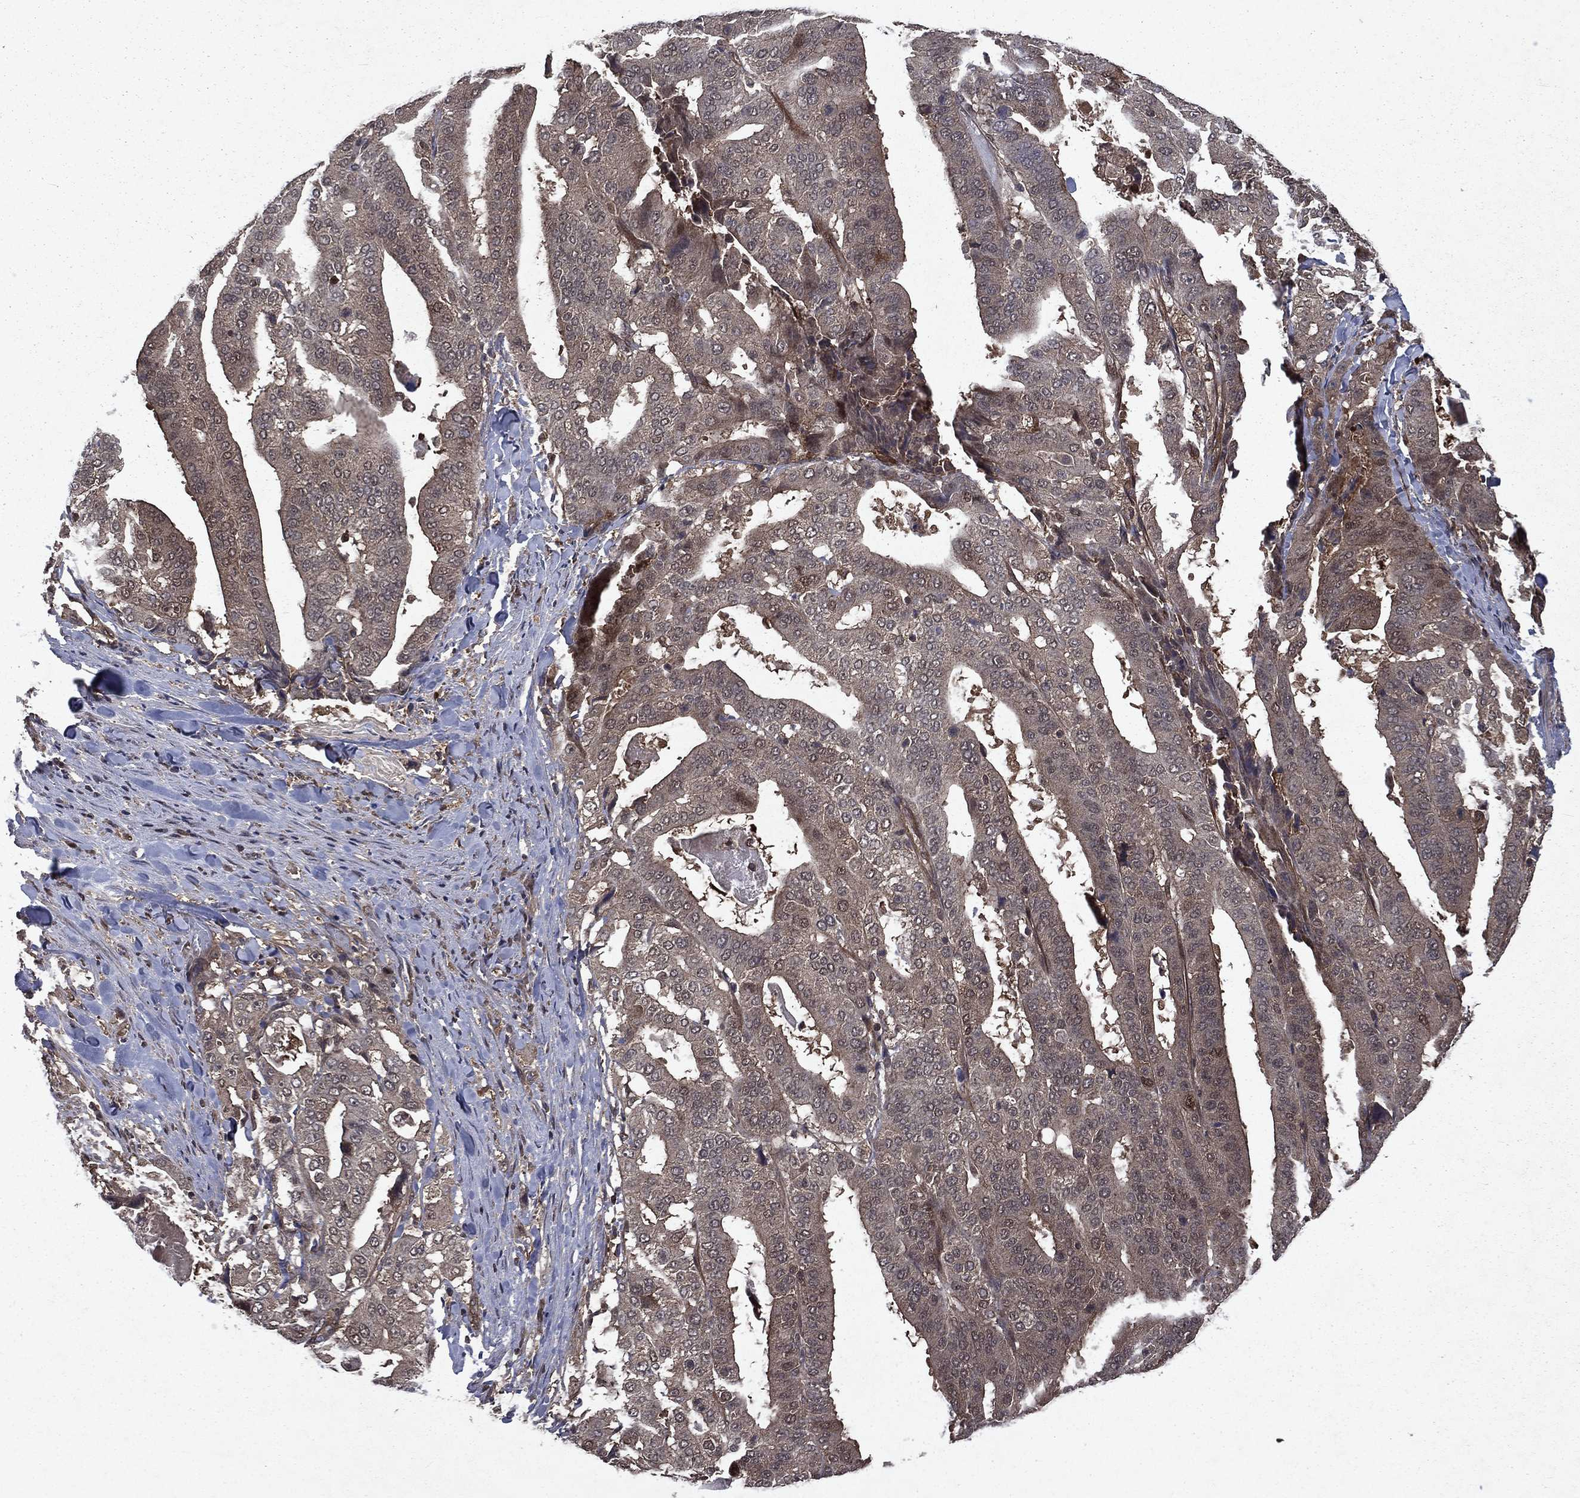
{"staining": {"intensity": "weak", "quantity": "<25%", "location": "cytoplasmic/membranous"}, "tissue": "stomach cancer", "cell_type": "Tumor cells", "image_type": "cancer", "snomed": [{"axis": "morphology", "description": "Adenocarcinoma, NOS"}, {"axis": "topography", "description": "Stomach"}], "caption": "An image of stomach cancer (adenocarcinoma) stained for a protein displays no brown staining in tumor cells.", "gene": "FGD1", "patient": {"sex": "male", "age": 48}}